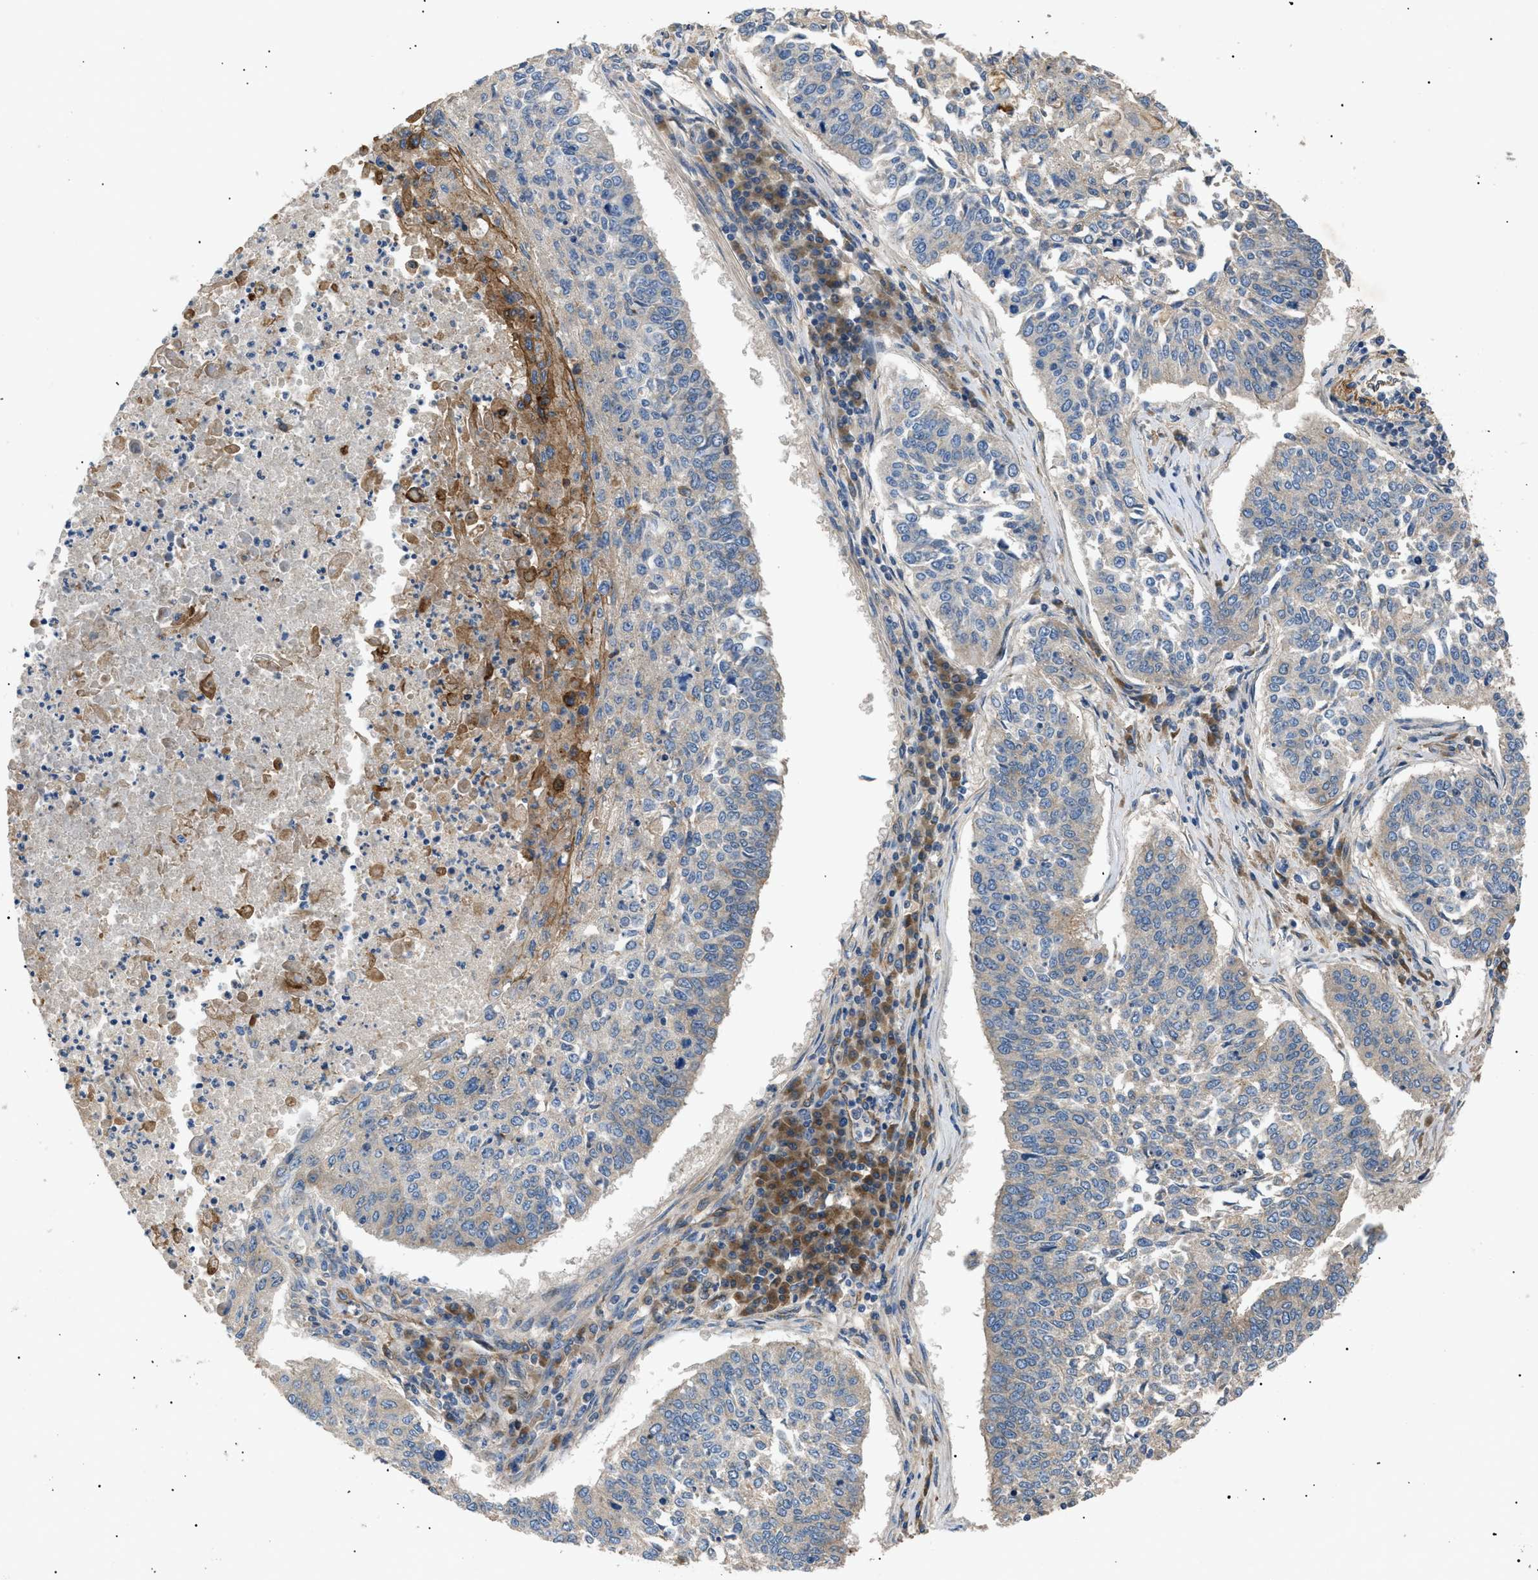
{"staining": {"intensity": "weak", "quantity": "<25%", "location": "cytoplasmic/membranous"}, "tissue": "lung cancer", "cell_type": "Tumor cells", "image_type": "cancer", "snomed": [{"axis": "morphology", "description": "Normal tissue, NOS"}, {"axis": "morphology", "description": "Squamous cell carcinoma, NOS"}, {"axis": "topography", "description": "Cartilage tissue"}, {"axis": "topography", "description": "Bronchus"}, {"axis": "topography", "description": "Lung"}], "caption": "IHC photomicrograph of neoplastic tissue: lung squamous cell carcinoma stained with DAB exhibits no significant protein expression in tumor cells.", "gene": "LYSMD3", "patient": {"sex": "female", "age": 49}}